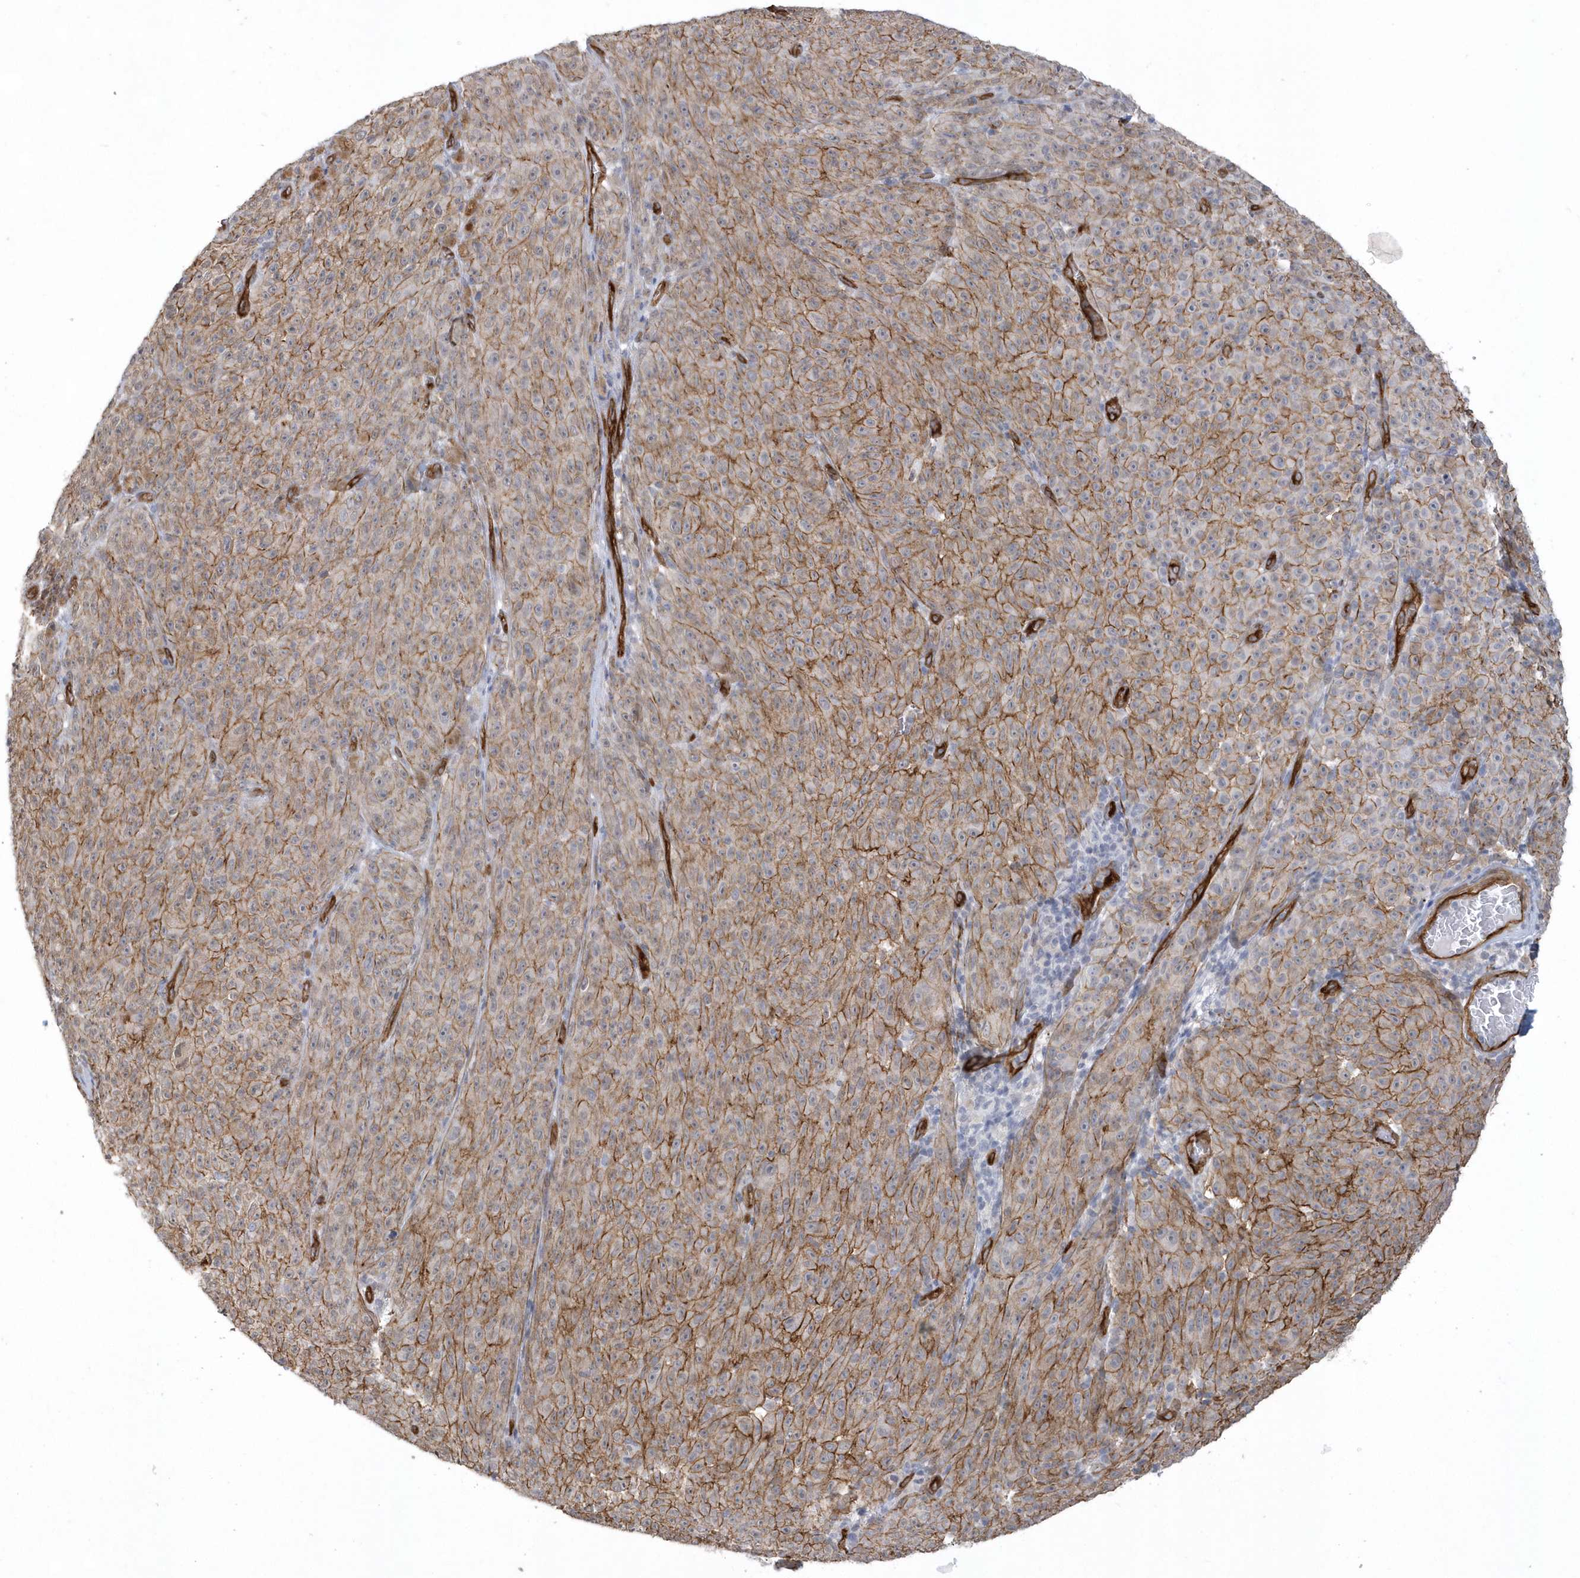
{"staining": {"intensity": "moderate", "quantity": ">75%", "location": "cytoplasmic/membranous"}, "tissue": "melanoma", "cell_type": "Tumor cells", "image_type": "cancer", "snomed": [{"axis": "morphology", "description": "Malignant melanoma, NOS"}, {"axis": "topography", "description": "Skin"}], "caption": "DAB immunohistochemical staining of human melanoma exhibits moderate cytoplasmic/membranous protein expression in approximately >75% of tumor cells. Using DAB (3,3'-diaminobenzidine) (brown) and hematoxylin (blue) stains, captured at high magnification using brightfield microscopy.", "gene": "RAI14", "patient": {"sex": "female", "age": 82}}